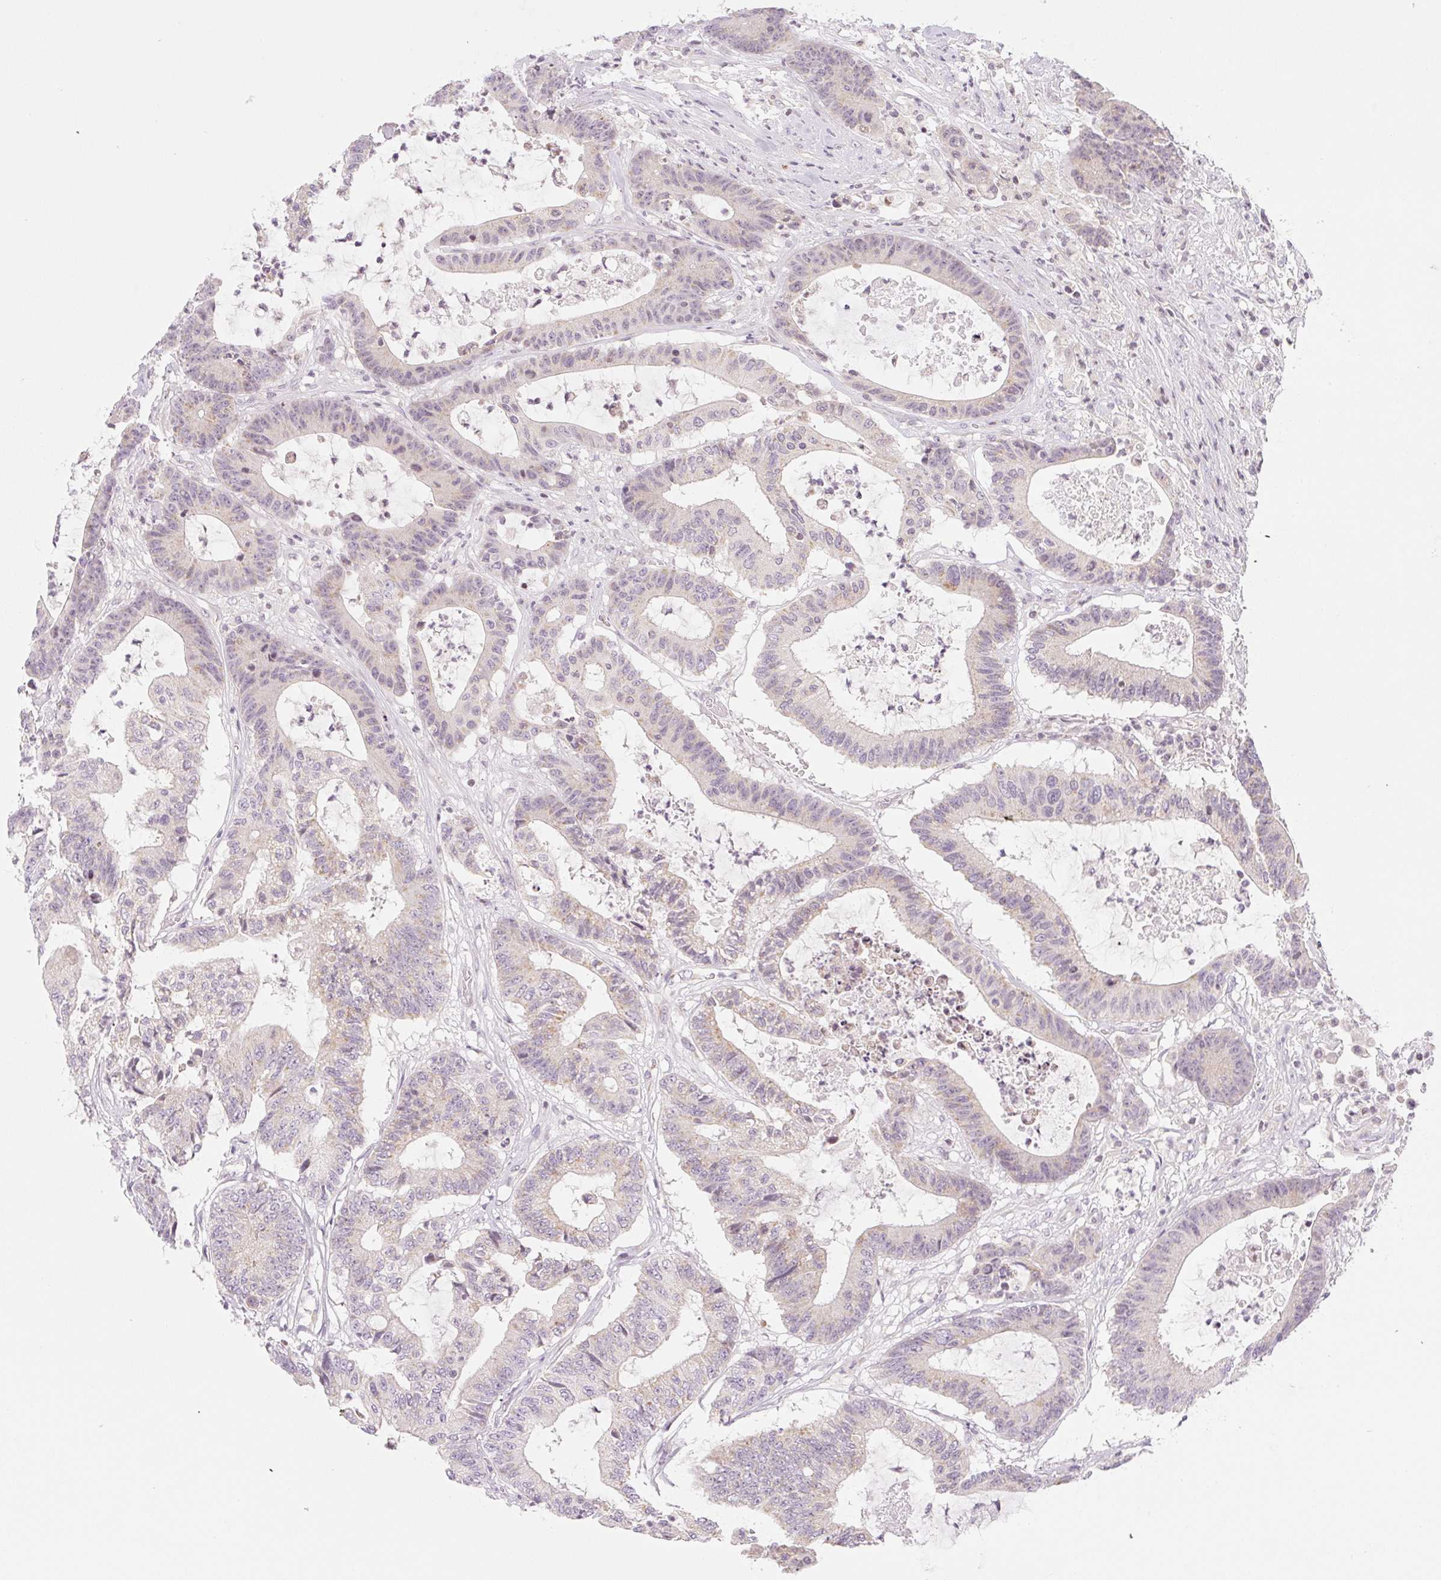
{"staining": {"intensity": "weak", "quantity": "<25%", "location": "cytoplasmic/membranous"}, "tissue": "colorectal cancer", "cell_type": "Tumor cells", "image_type": "cancer", "snomed": [{"axis": "morphology", "description": "Adenocarcinoma, NOS"}, {"axis": "topography", "description": "Colon"}], "caption": "Tumor cells show no significant protein expression in adenocarcinoma (colorectal).", "gene": "CASKIN1", "patient": {"sex": "female", "age": 84}}